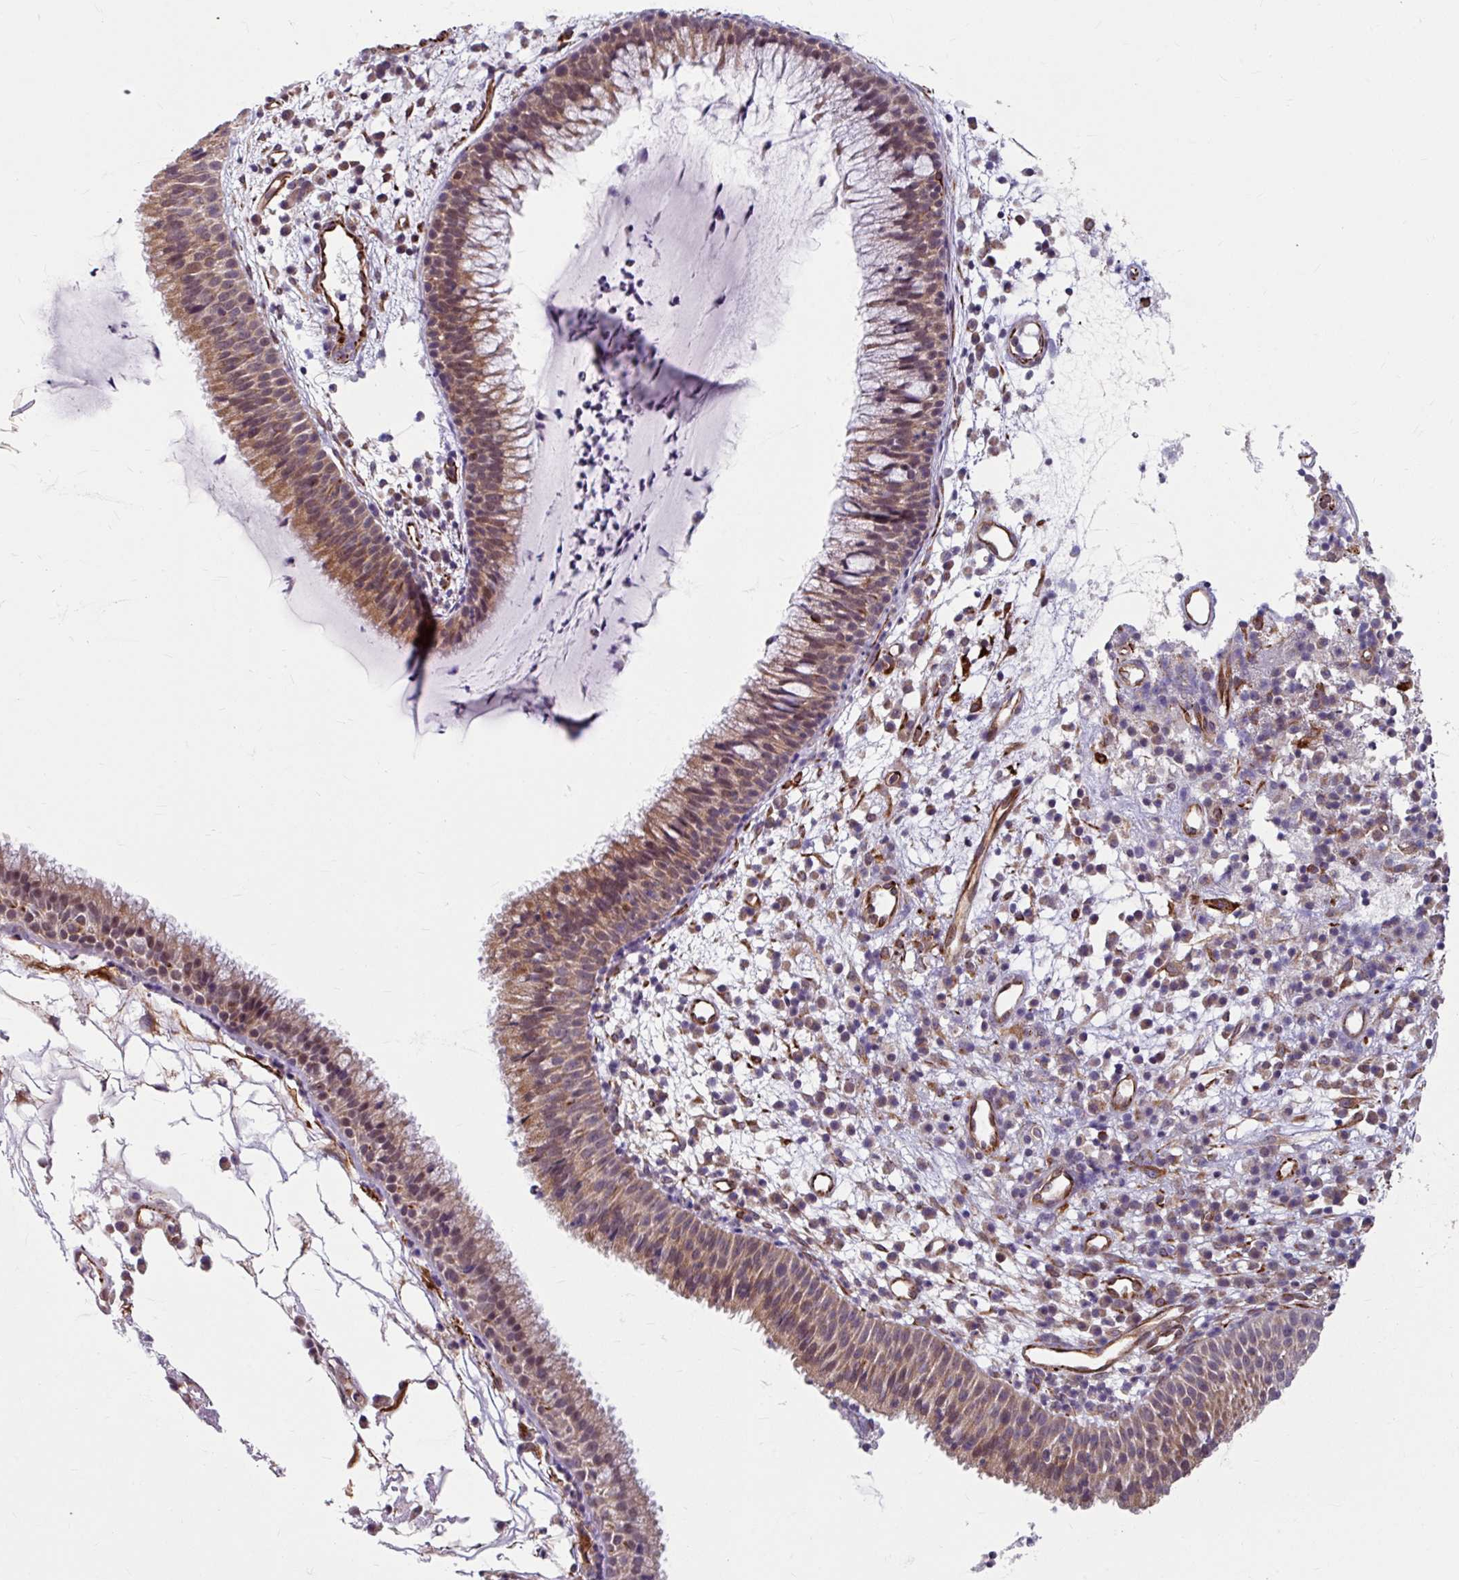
{"staining": {"intensity": "weak", "quantity": ">75%", "location": "cytoplasmic/membranous,nuclear"}, "tissue": "nasopharynx", "cell_type": "Respiratory epithelial cells", "image_type": "normal", "snomed": [{"axis": "morphology", "description": "Normal tissue, NOS"}, {"axis": "topography", "description": "Nasopharynx"}], "caption": "Immunohistochemical staining of normal nasopharynx reveals >75% levels of weak cytoplasmic/membranous,nuclear protein expression in about >75% of respiratory epithelial cells.", "gene": "DAAM2", "patient": {"sex": "male", "age": 21}}